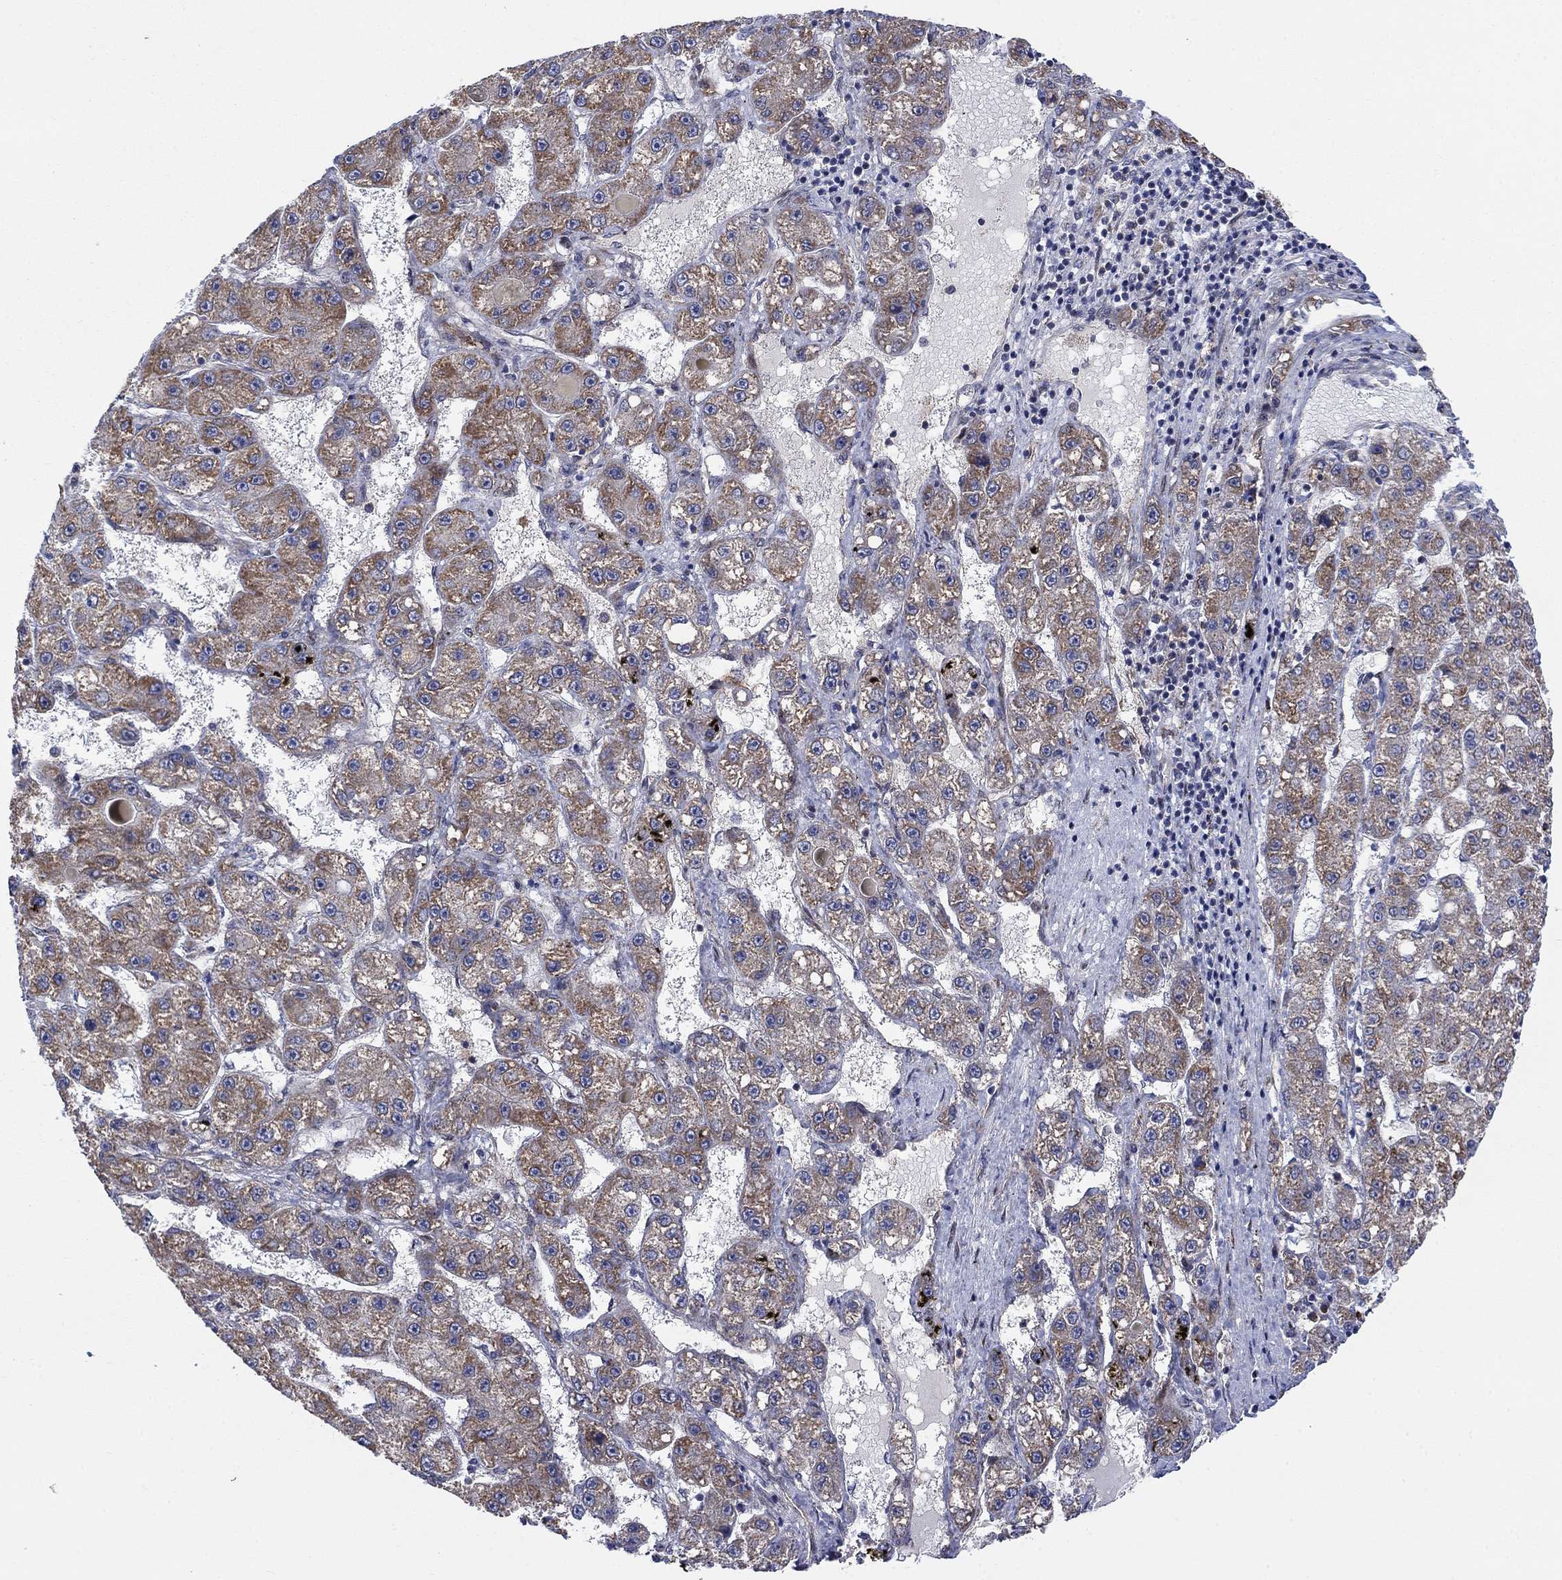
{"staining": {"intensity": "moderate", "quantity": ">75%", "location": "cytoplasmic/membranous"}, "tissue": "liver cancer", "cell_type": "Tumor cells", "image_type": "cancer", "snomed": [{"axis": "morphology", "description": "Carcinoma, Hepatocellular, NOS"}, {"axis": "topography", "description": "Liver"}], "caption": "Hepatocellular carcinoma (liver) tissue demonstrates moderate cytoplasmic/membranous expression in approximately >75% of tumor cells", "gene": "SLC35F2", "patient": {"sex": "female", "age": 65}}